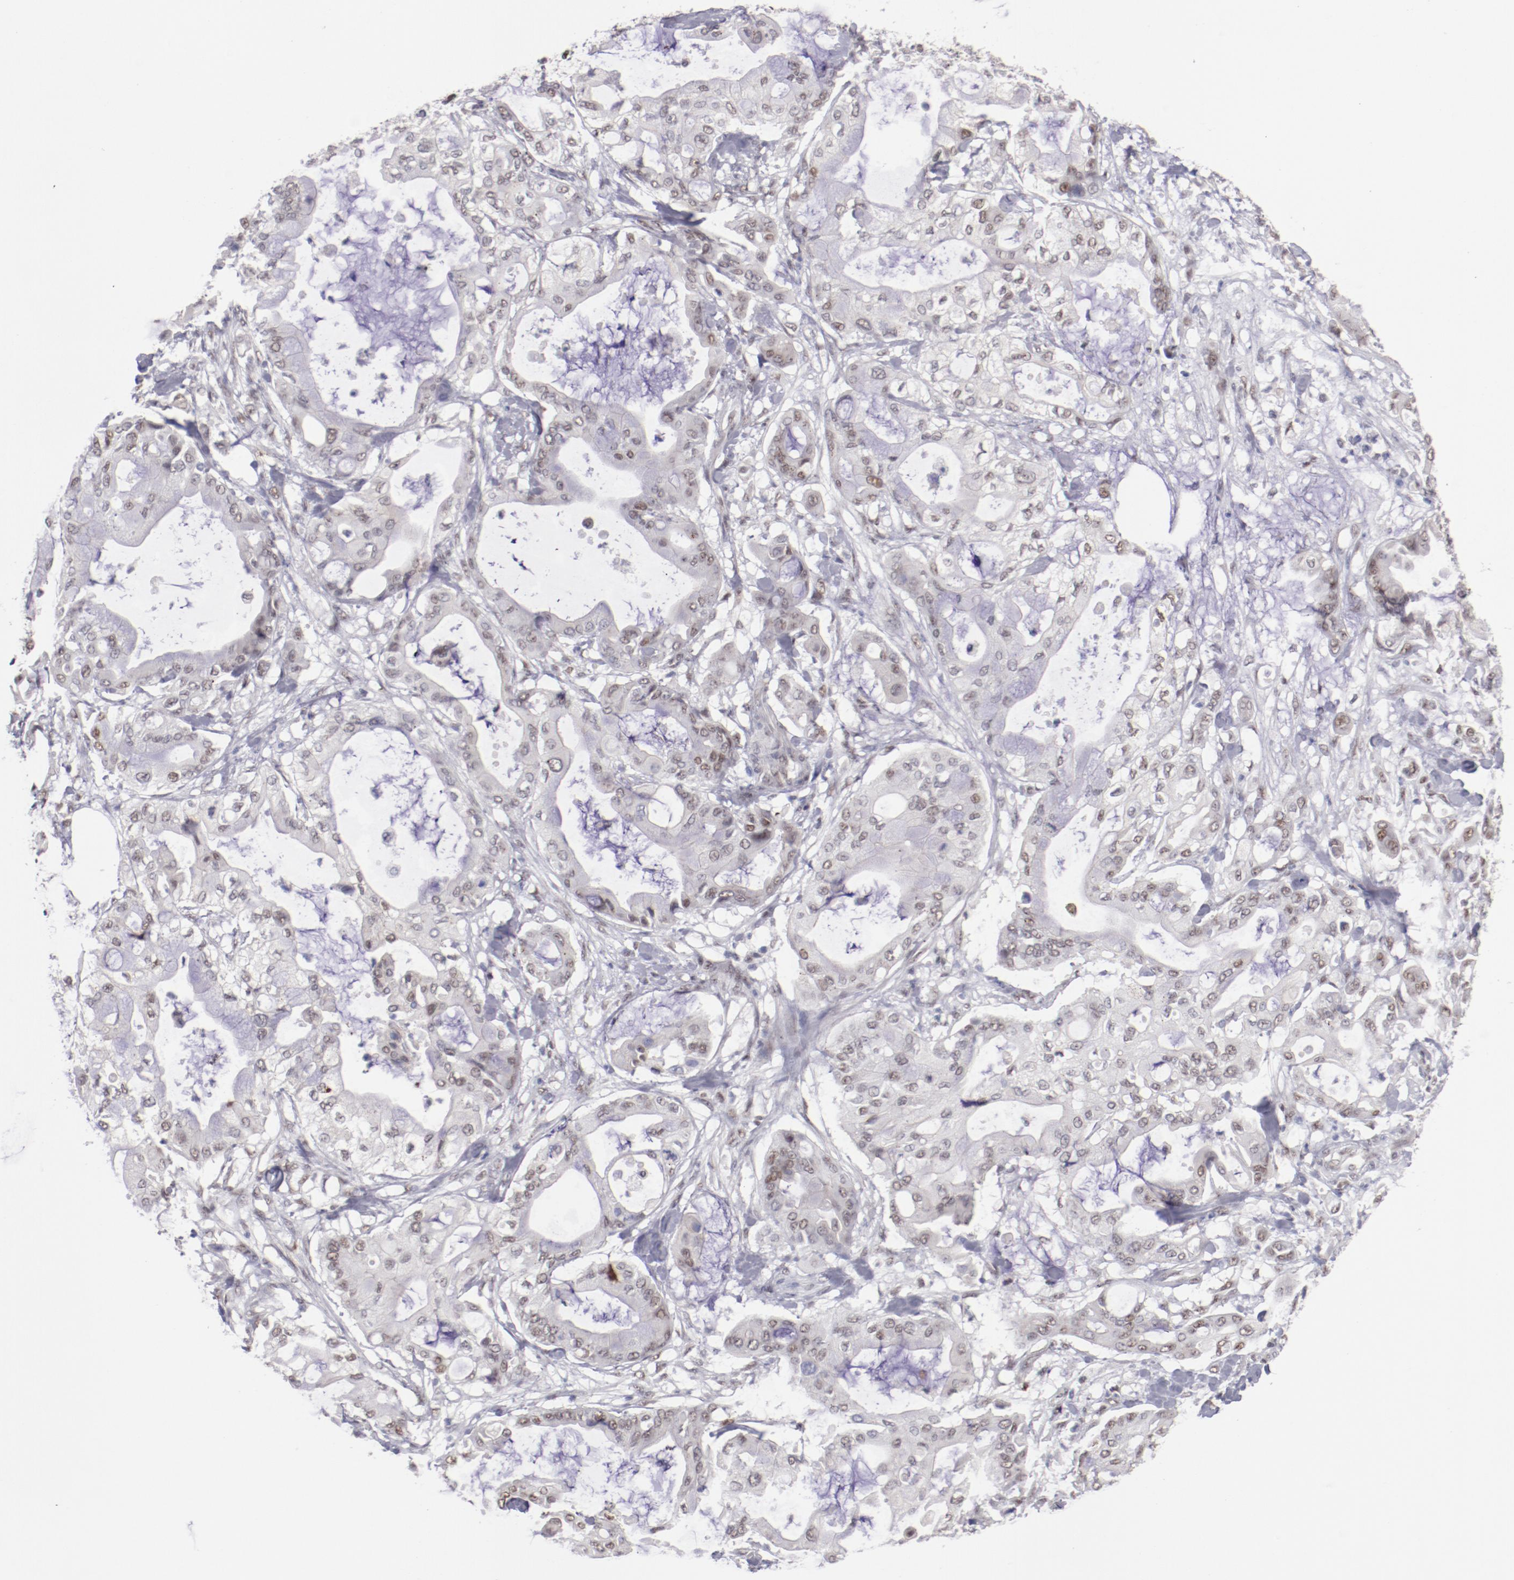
{"staining": {"intensity": "weak", "quantity": "25%-75%", "location": "nuclear"}, "tissue": "pancreatic cancer", "cell_type": "Tumor cells", "image_type": "cancer", "snomed": [{"axis": "morphology", "description": "Adenocarcinoma, NOS"}, {"axis": "morphology", "description": "Adenocarcinoma, metastatic, NOS"}, {"axis": "topography", "description": "Lymph node"}, {"axis": "topography", "description": "Pancreas"}, {"axis": "topography", "description": "Duodenum"}], "caption": "The histopathology image displays immunohistochemical staining of adenocarcinoma (pancreatic). There is weak nuclear expression is appreciated in approximately 25%-75% of tumor cells.", "gene": "TFAP4", "patient": {"sex": "female", "age": 64}}